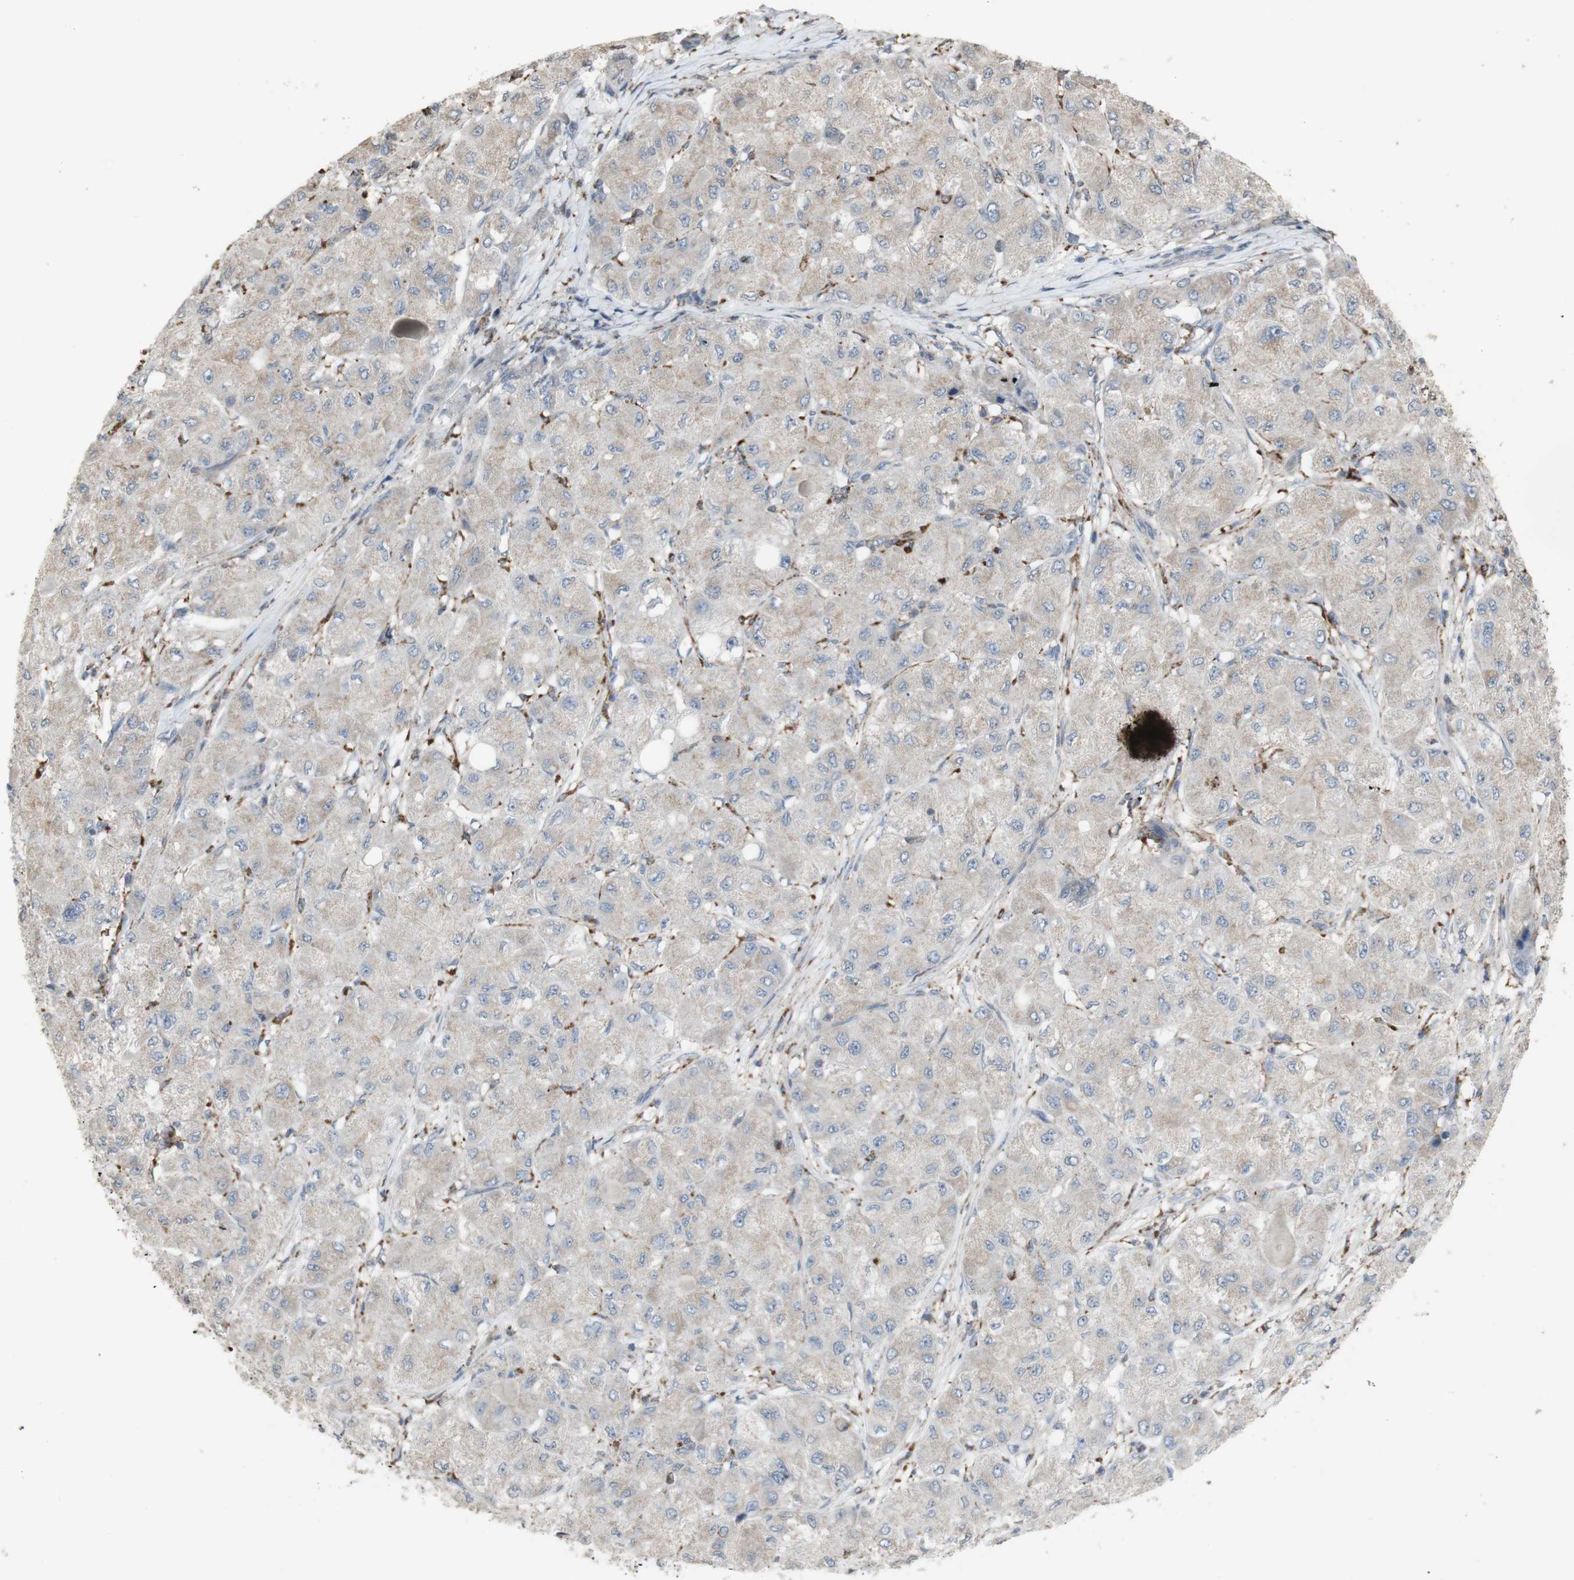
{"staining": {"intensity": "weak", "quantity": "<25%", "location": "cytoplasmic/membranous"}, "tissue": "liver cancer", "cell_type": "Tumor cells", "image_type": "cancer", "snomed": [{"axis": "morphology", "description": "Carcinoma, Hepatocellular, NOS"}, {"axis": "topography", "description": "Liver"}], "caption": "IHC image of hepatocellular carcinoma (liver) stained for a protein (brown), which displays no expression in tumor cells. The staining is performed using DAB brown chromogen with nuclei counter-stained in using hematoxylin.", "gene": "ATP6V1E1", "patient": {"sex": "male", "age": 80}}